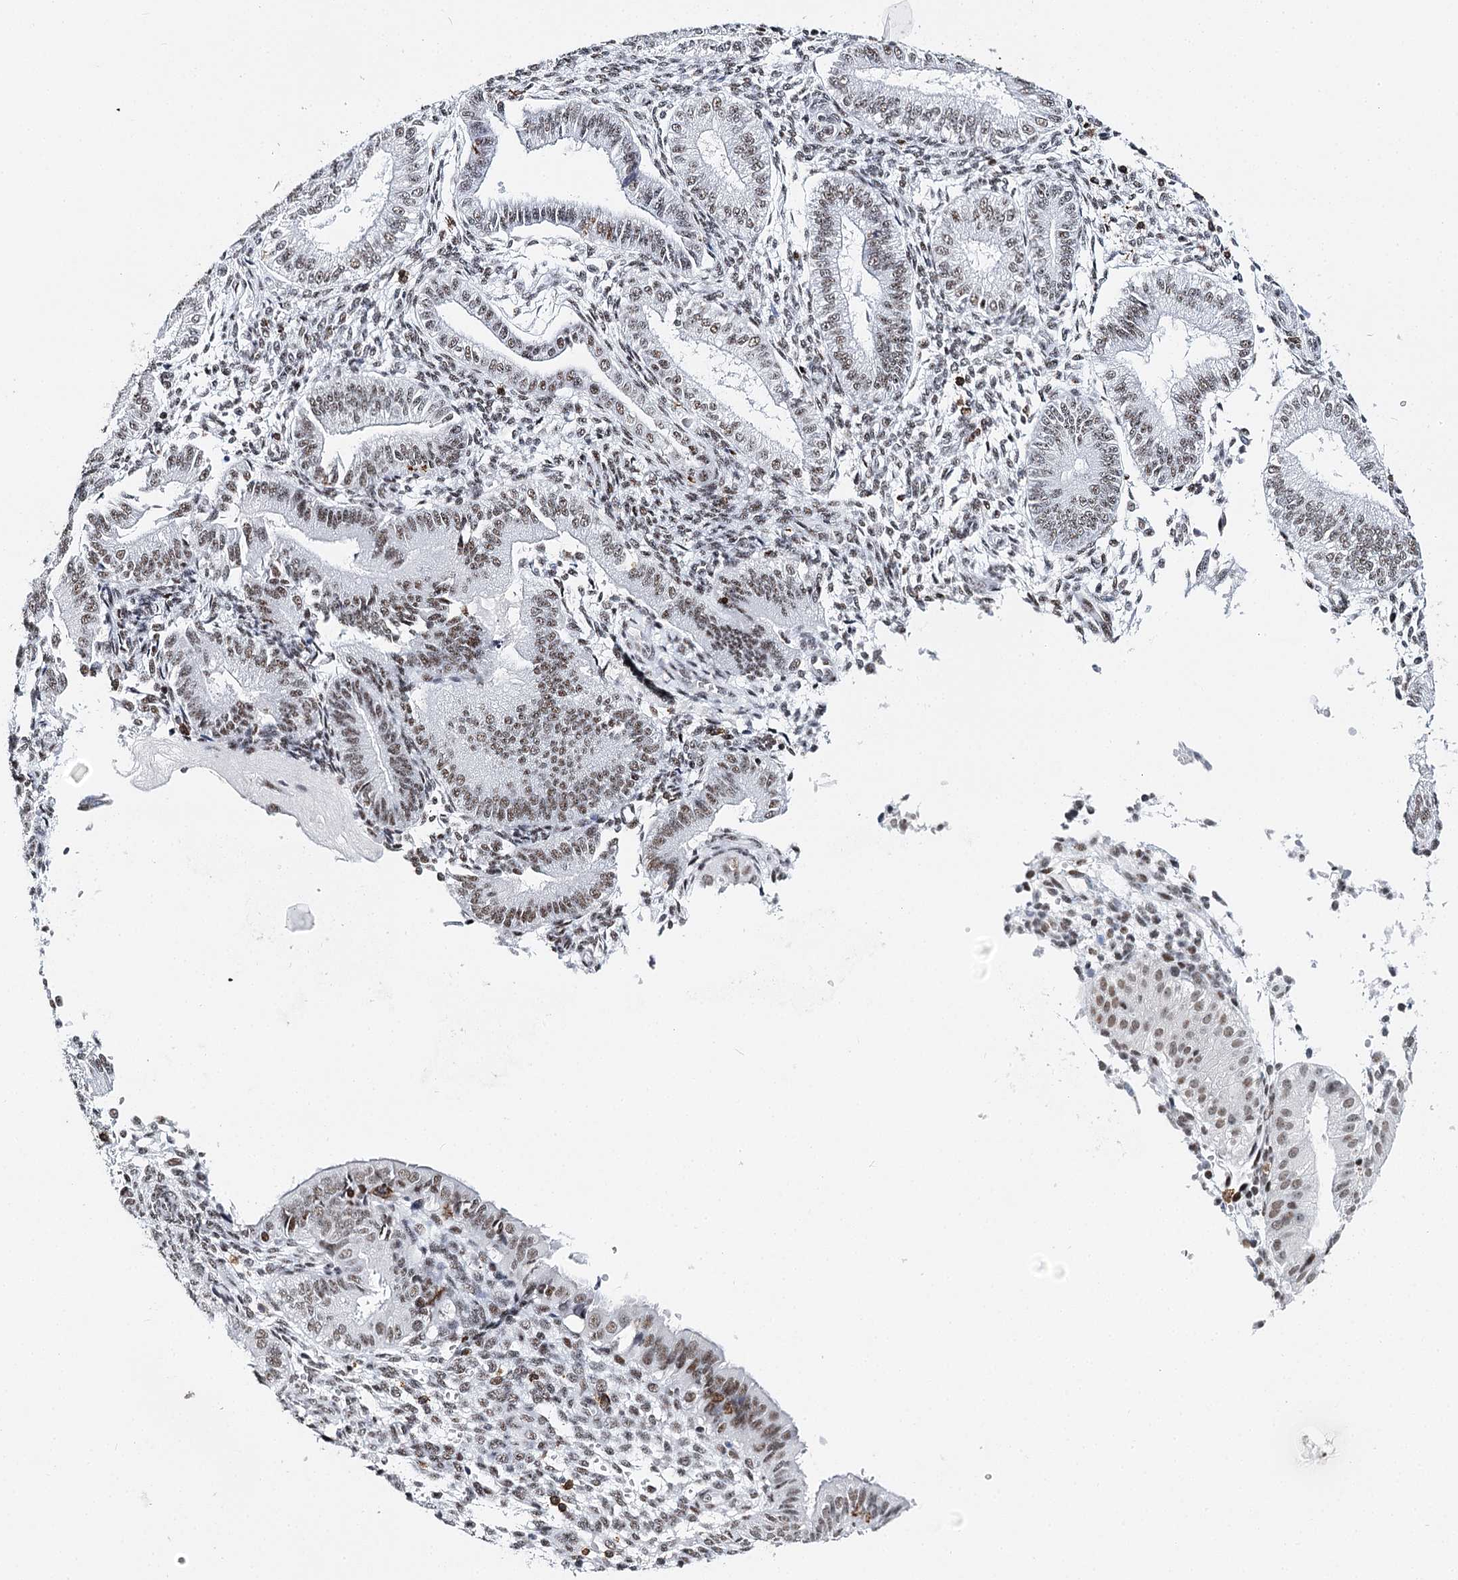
{"staining": {"intensity": "negative", "quantity": "none", "location": "none"}, "tissue": "endometrium", "cell_type": "Cells in endometrial stroma", "image_type": "normal", "snomed": [{"axis": "morphology", "description": "Normal tissue, NOS"}, {"axis": "topography", "description": "Endometrium"}], "caption": "Immunohistochemistry image of normal endometrium: endometrium stained with DAB (3,3'-diaminobenzidine) displays no significant protein staining in cells in endometrial stroma. (DAB immunohistochemistry visualized using brightfield microscopy, high magnification).", "gene": "BARD1", "patient": {"sex": "female", "age": 39}}